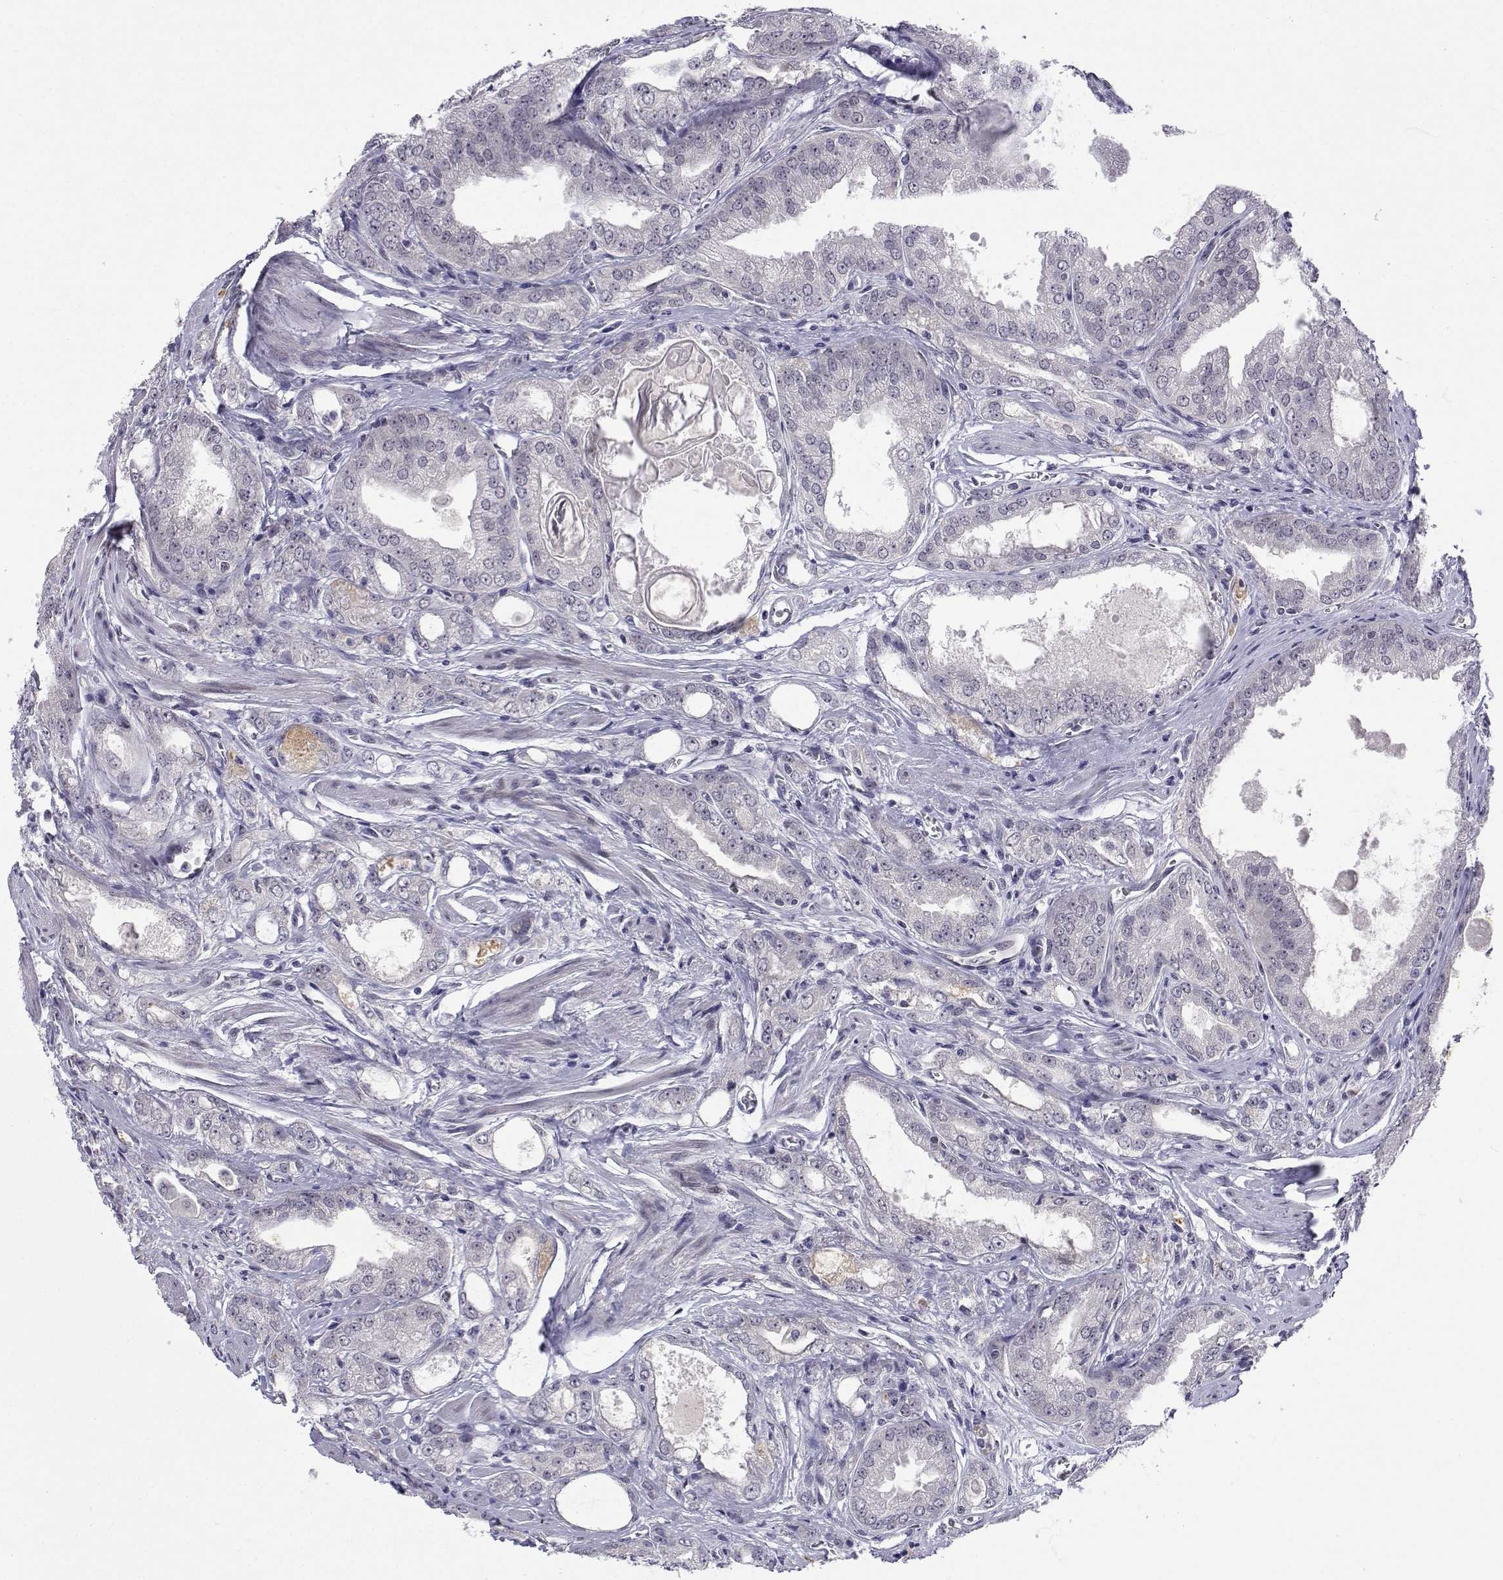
{"staining": {"intensity": "negative", "quantity": "none", "location": "none"}, "tissue": "prostate cancer", "cell_type": "Tumor cells", "image_type": "cancer", "snomed": [{"axis": "morphology", "description": "Adenocarcinoma, NOS"}, {"axis": "morphology", "description": "Adenocarcinoma, High grade"}, {"axis": "topography", "description": "Prostate"}], "caption": "Immunohistochemistry (IHC) of prostate cancer (adenocarcinoma (high-grade)) reveals no positivity in tumor cells. (DAB (3,3'-diaminobenzidine) immunohistochemistry, high magnification).", "gene": "SLC6A3", "patient": {"sex": "male", "age": 70}}